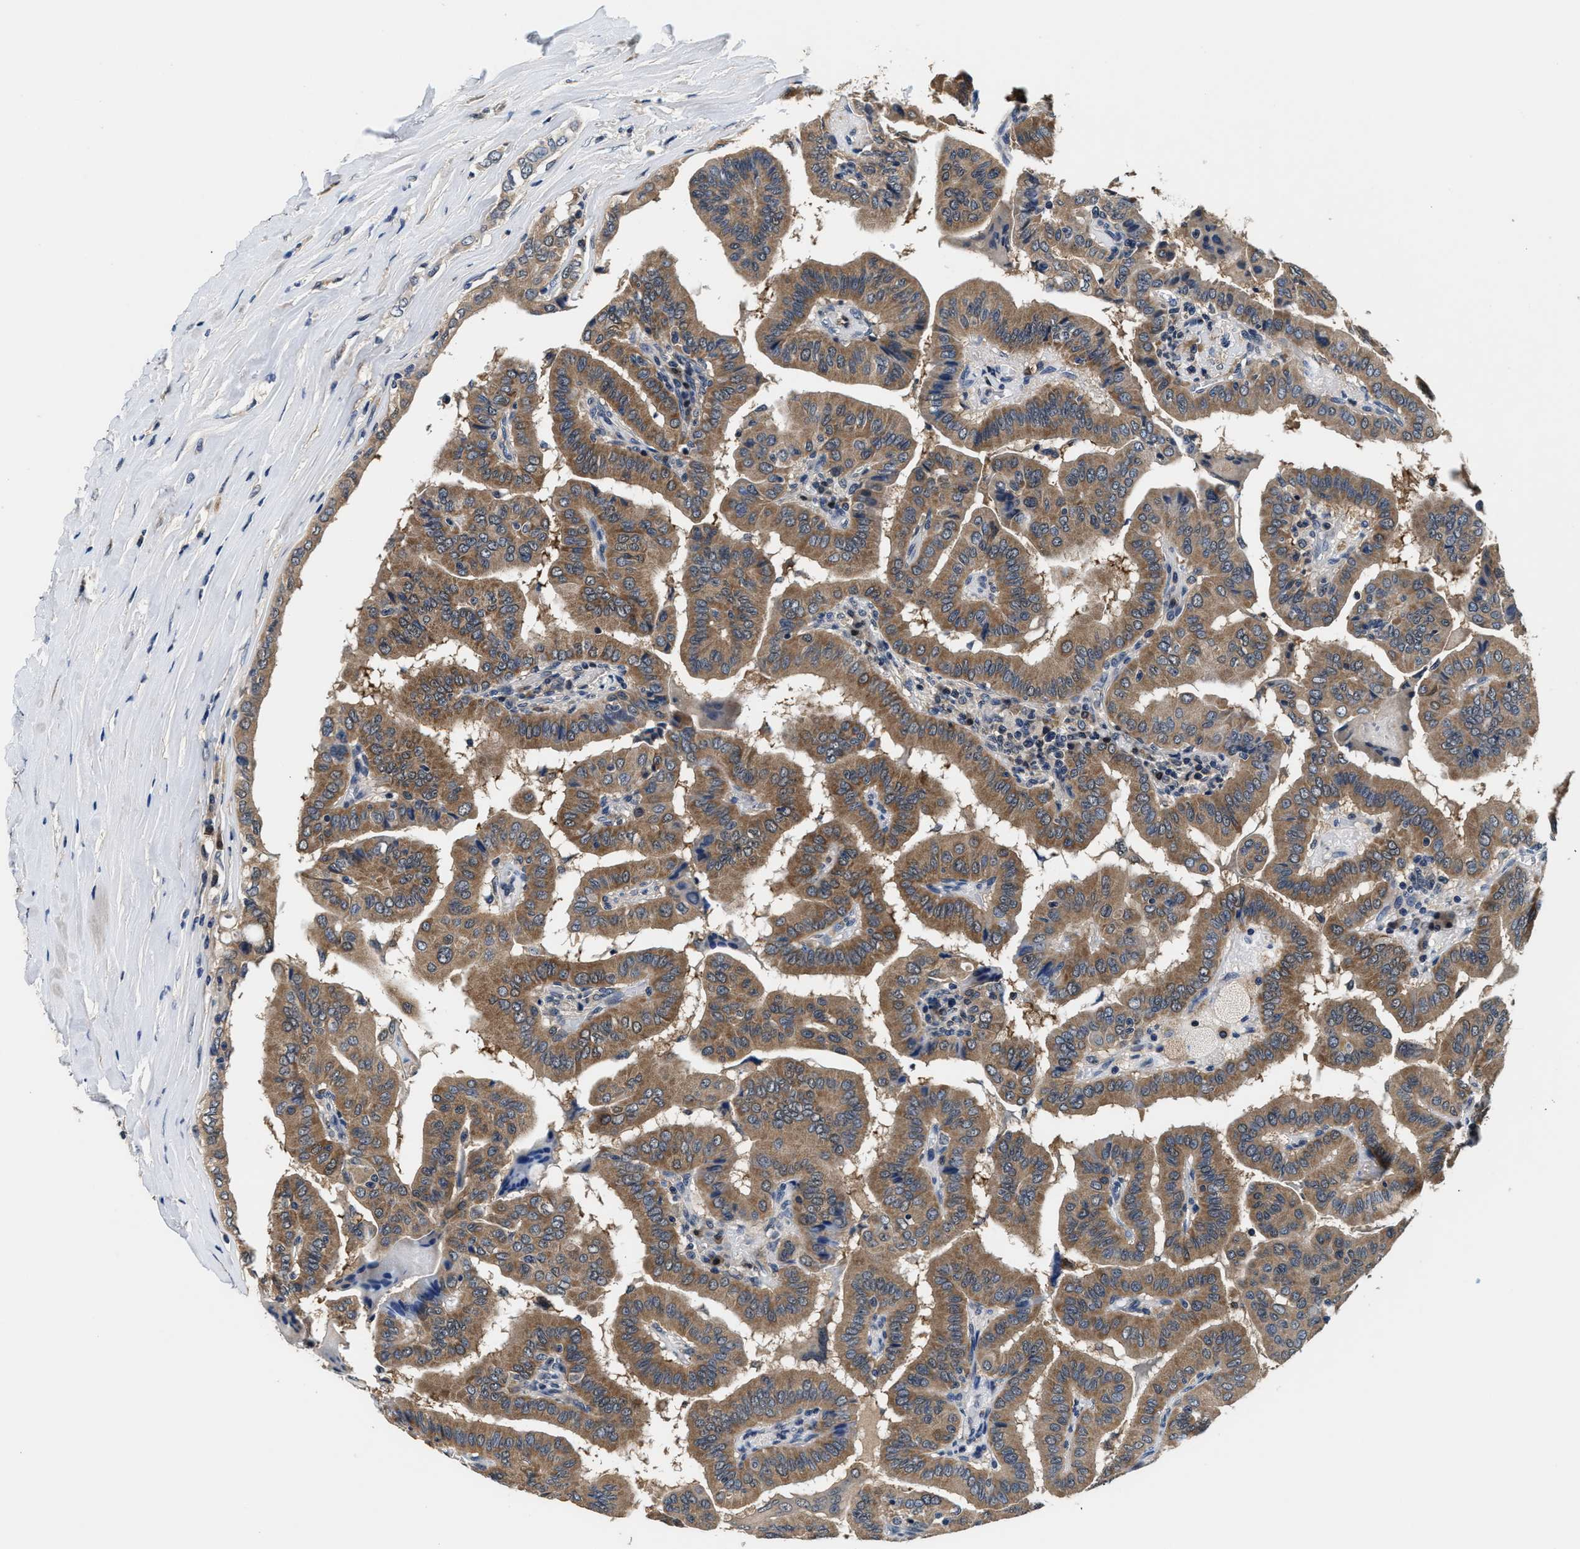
{"staining": {"intensity": "moderate", "quantity": ">75%", "location": "cytoplasmic/membranous"}, "tissue": "thyroid cancer", "cell_type": "Tumor cells", "image_type": "cancer", "snomed": [{"axis": "morphology", "description": "Papillary adenocarcinoma, NOS"}, {"axis": "topography", "description": "Thyroid gland"}], "caption": "Immunohistochemistry image of papillary adenocarcinoma (thyroid) stained for a protein (brown), which shows medium levels of moderate cytoplasmic/membranous positivity in about >75% of tumor cells.", "gene": "PHPT1", "patient": {"sex": "male", "age": 33}}